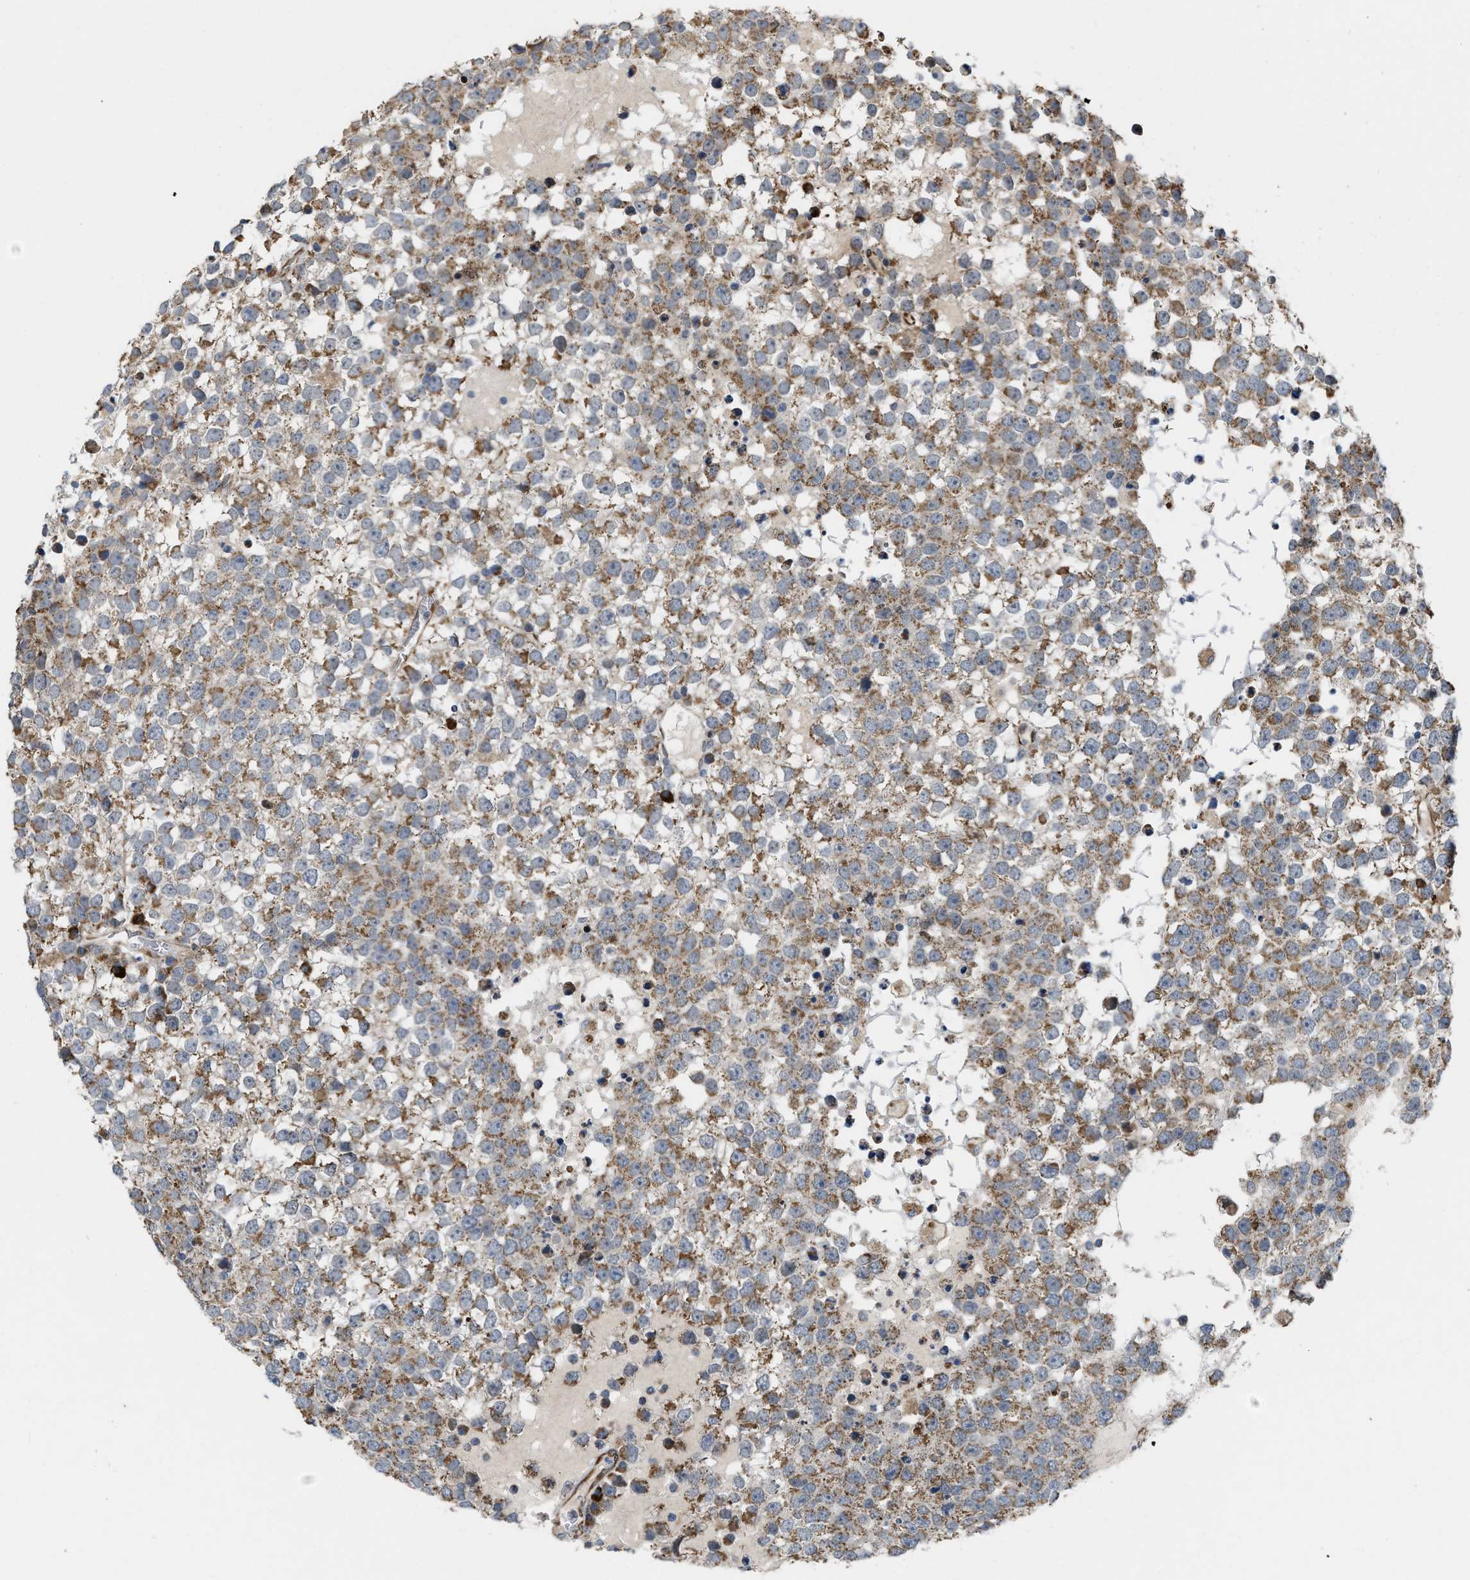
{"staining": {"intensity": "moderate", "quantity": ">75%", "location": "cytoplasmic/membranous"}, "tissue": "testis cancer", "cell_type": "Tumor cells", "image_type": "cancer", "snomed": [{"axis": "morphology", "description": "Seminoma, NOS"}, {"axis": "topography", "description": "Testis"}], "caption": "This is a photomicrograph of immunohistochemistry (IHC) staining of seminoma (testis), which shows moderate staining in the cytoplasmic/membranous of tumor cells.", "gene": "EOGT", "patient": {"sex": "male", "age": 65}}